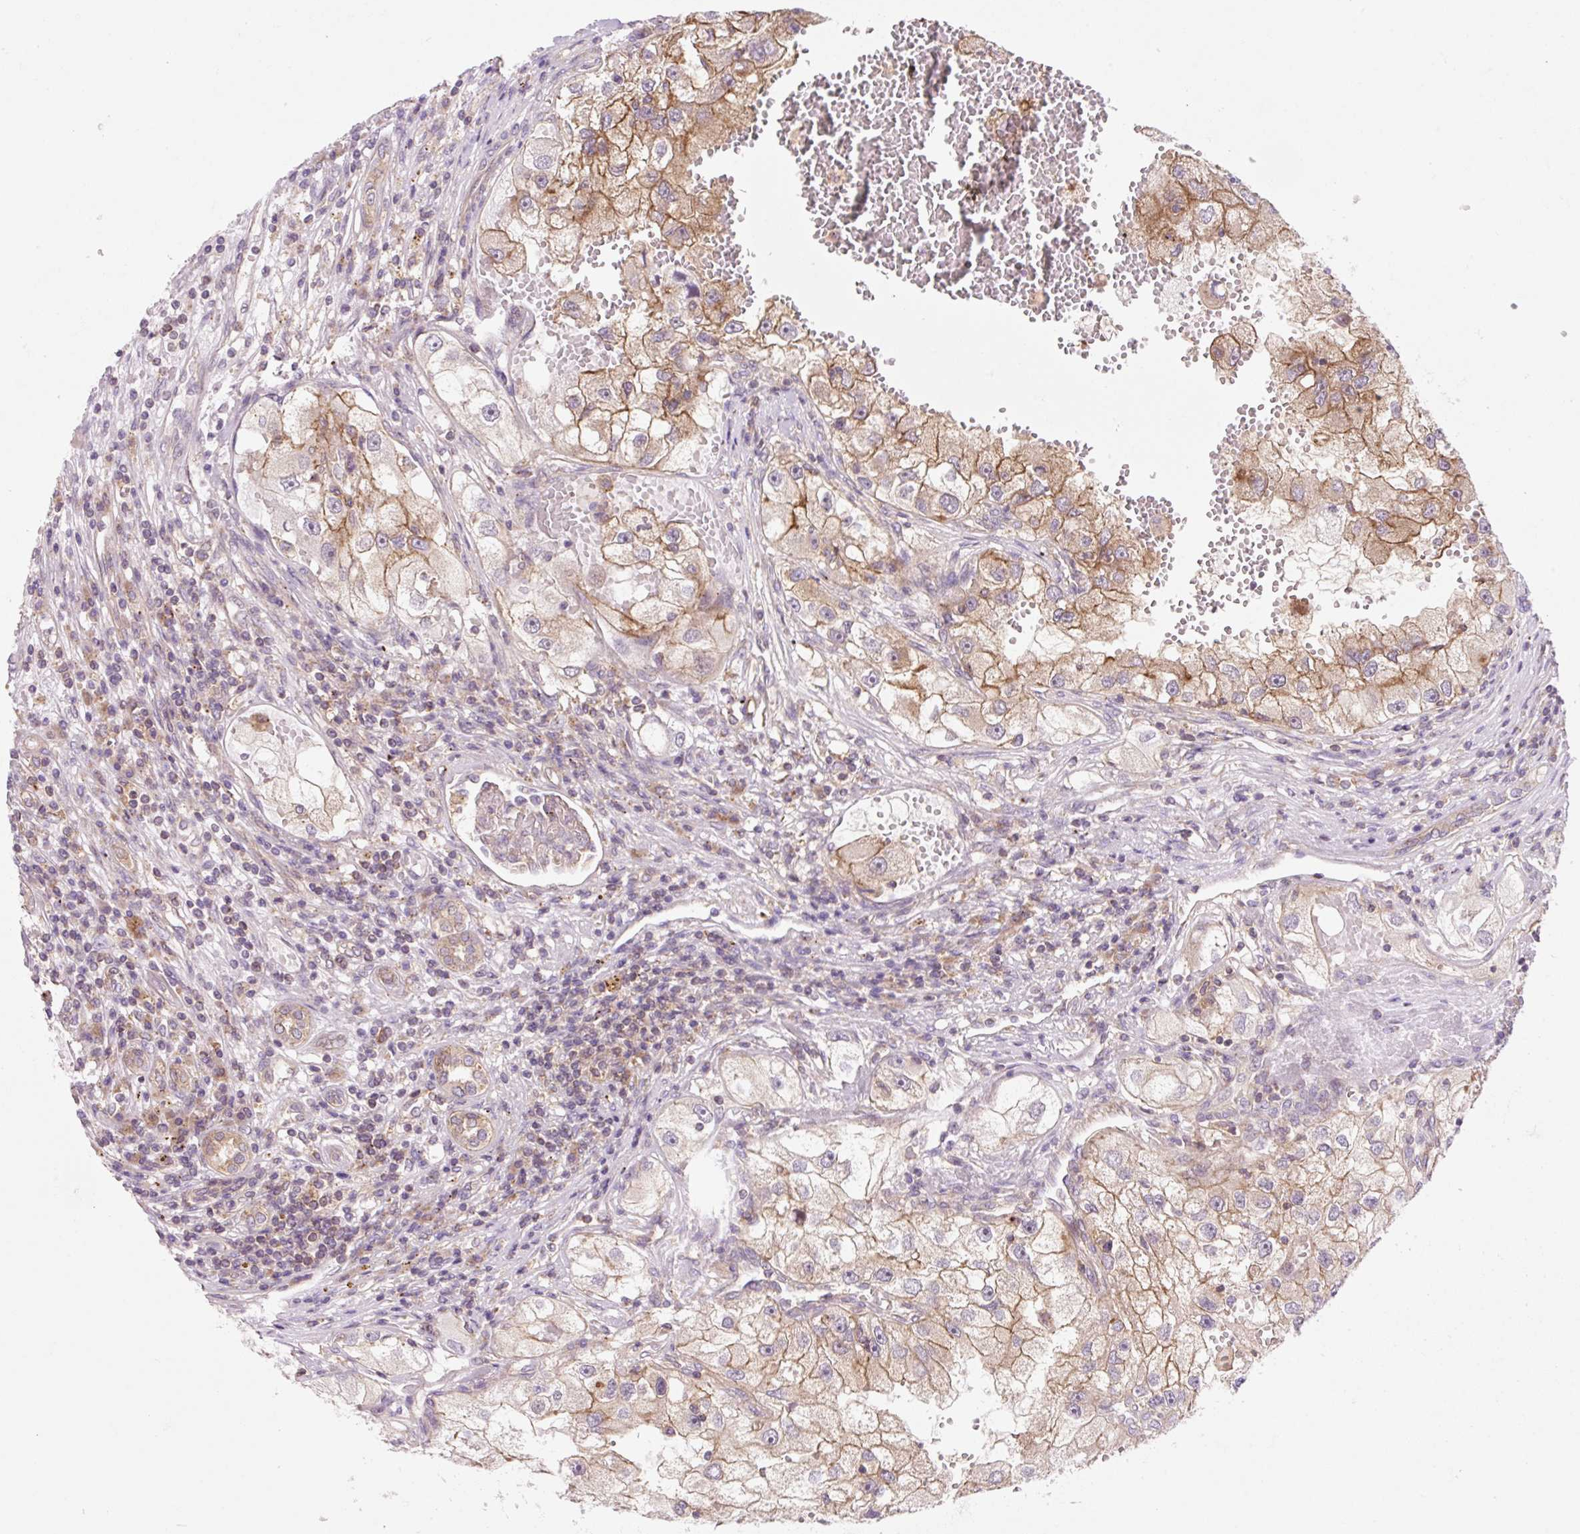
{"staining": {"intensity": "moderate", "quantity": ">75%", "location": "cytoplasmic/membranous"}, "tissue": "renal cancer", "cell_type": "Tumor cells", "image_type": "cancer", "snomed": [{"axis": "morphology", "description": "Adenocarcinoma, NOS"}, {"axis": "topography", "description": "Kidney"}], "caption": "An image of human adenocarcinoma (renal) stained for a protein exhibits moderate cytoplasmic/membranous brown staining in tumor cells.", "gene": "VPS4A", "patient": {"sex": "male", "age": 63}}